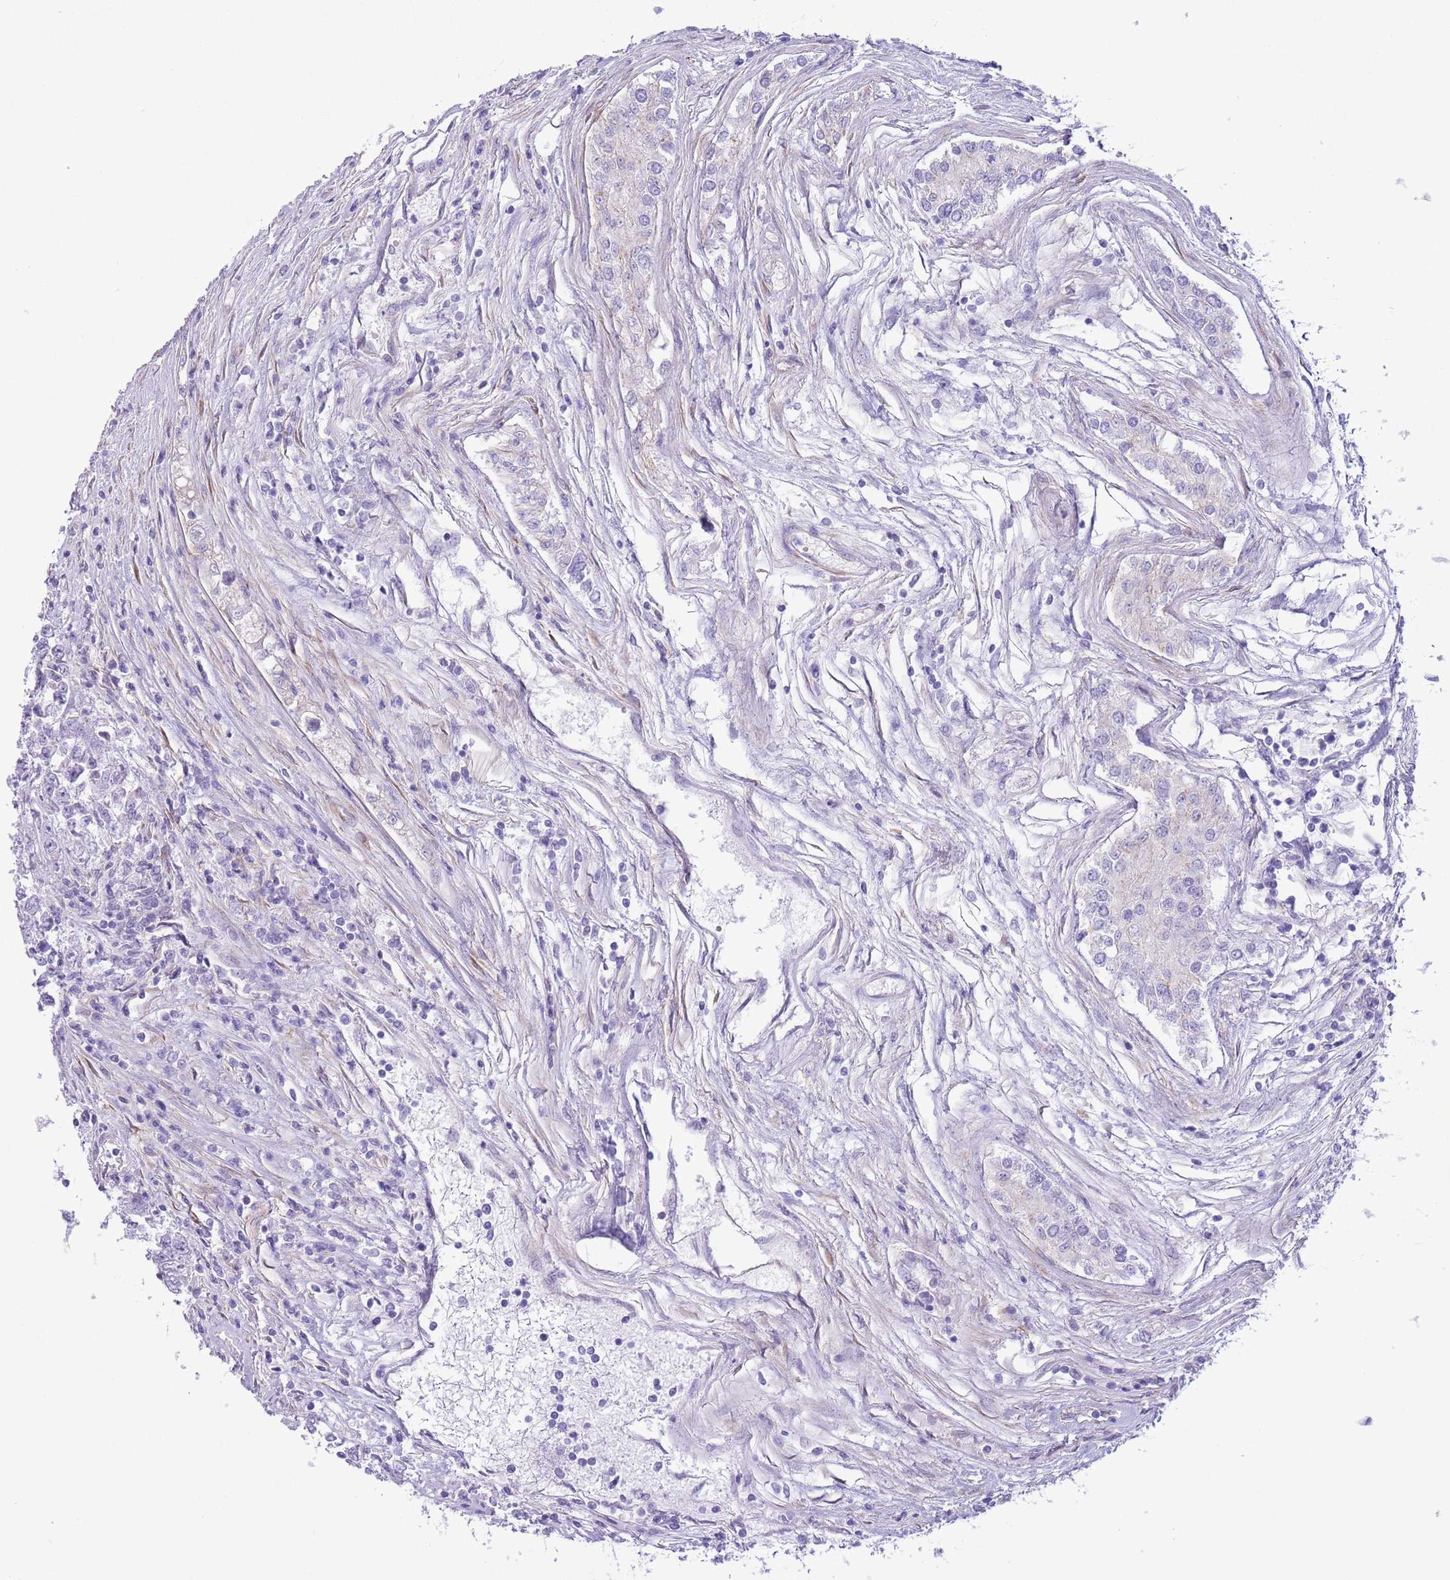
{"staining": {"intensity": "negative", "quantity": "none", "location": "none"}, "tissue": "testis cancer", "cell_type": "Tumor cells", "image_type": "cancer", "snomed": [{"axis": "morphology", "description": "Carcinoma, Embryonal, NOS"}, {"axis": "topography", "description": "Testis"}], "caption": "Testis cancer was stained to show a protein in brown. There is no significant positivity in tumor cells.", "gene": "RBP3", "patient": {"sex": "male", "age": 25}}